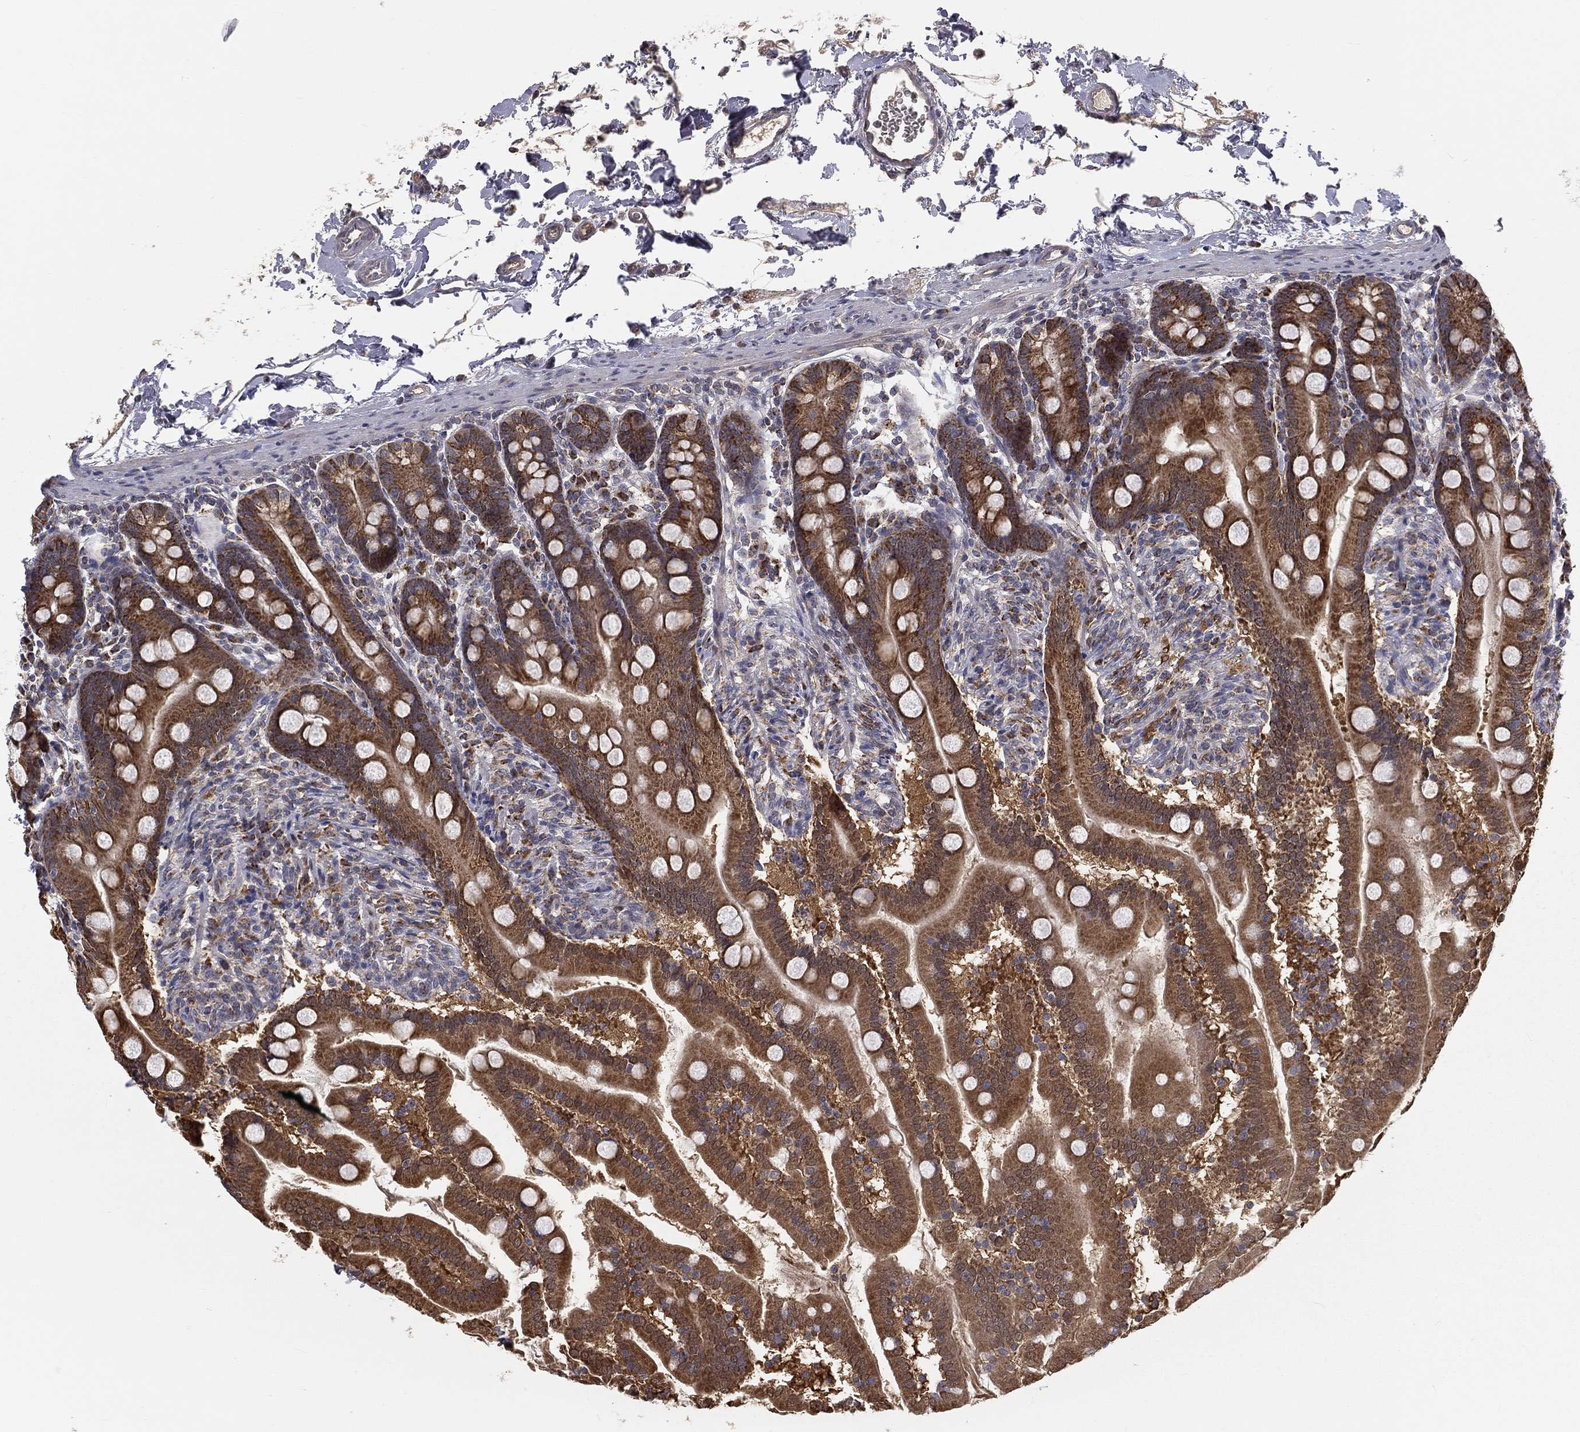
{"staining": {"intensity": "moderate", "quantity": ">75%", "location": "cytoplasmic/membranous"}, "tissue": "small intestine", "cell_type": "Glandular cells", "image_type": "normal", "snomed": [{"axis": "morphology", "description": "Normal tissue, NOS"}, {"axis": "topography", "description": "Small intestine"}], "caption": "Small intestine stained with IHC exhibits moderate cytoplasmic/membranous positivity in about >75% of glandular cells.", "gene": "GPD1", "patient": {"sex": "female", "age": 44}}